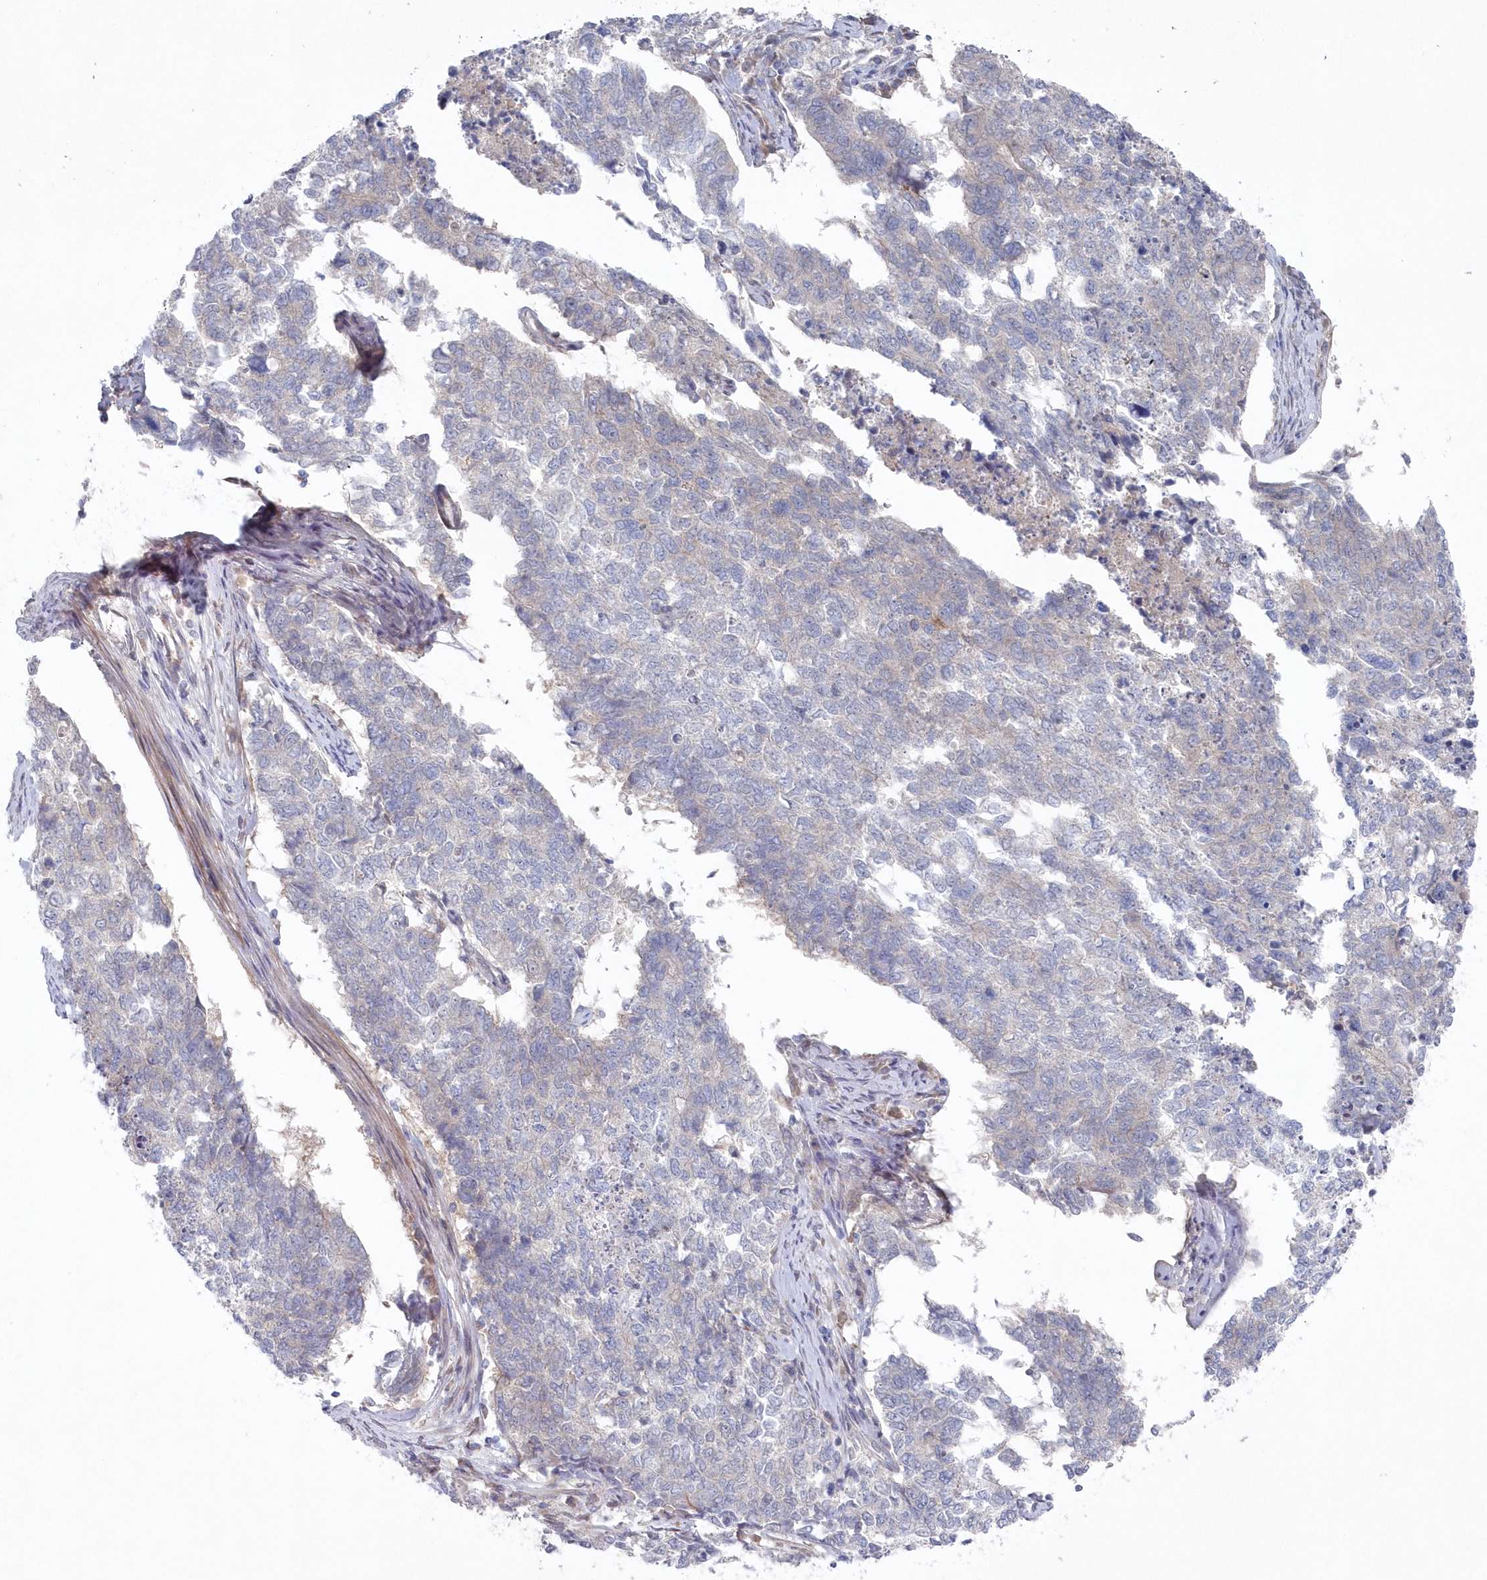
{"staining": {"intensity": "negative", "quantity": "none", "location": "none"}, "tissue": "cervical cancer", "cell_type": "Tumor cells", "image_type": "cancer", "snomed": [{"axis": "morphology", "description": "Squamous cell carcinoma, NOS"}, {"axis": "topography", "description": "Cervix"}], "caption": "A micrograph of human cervical squamous cell carcinoma is negative for staining in tumor cells.", "gene": "KIAA1586", "patient": {"sex": "female", "age": 63}}